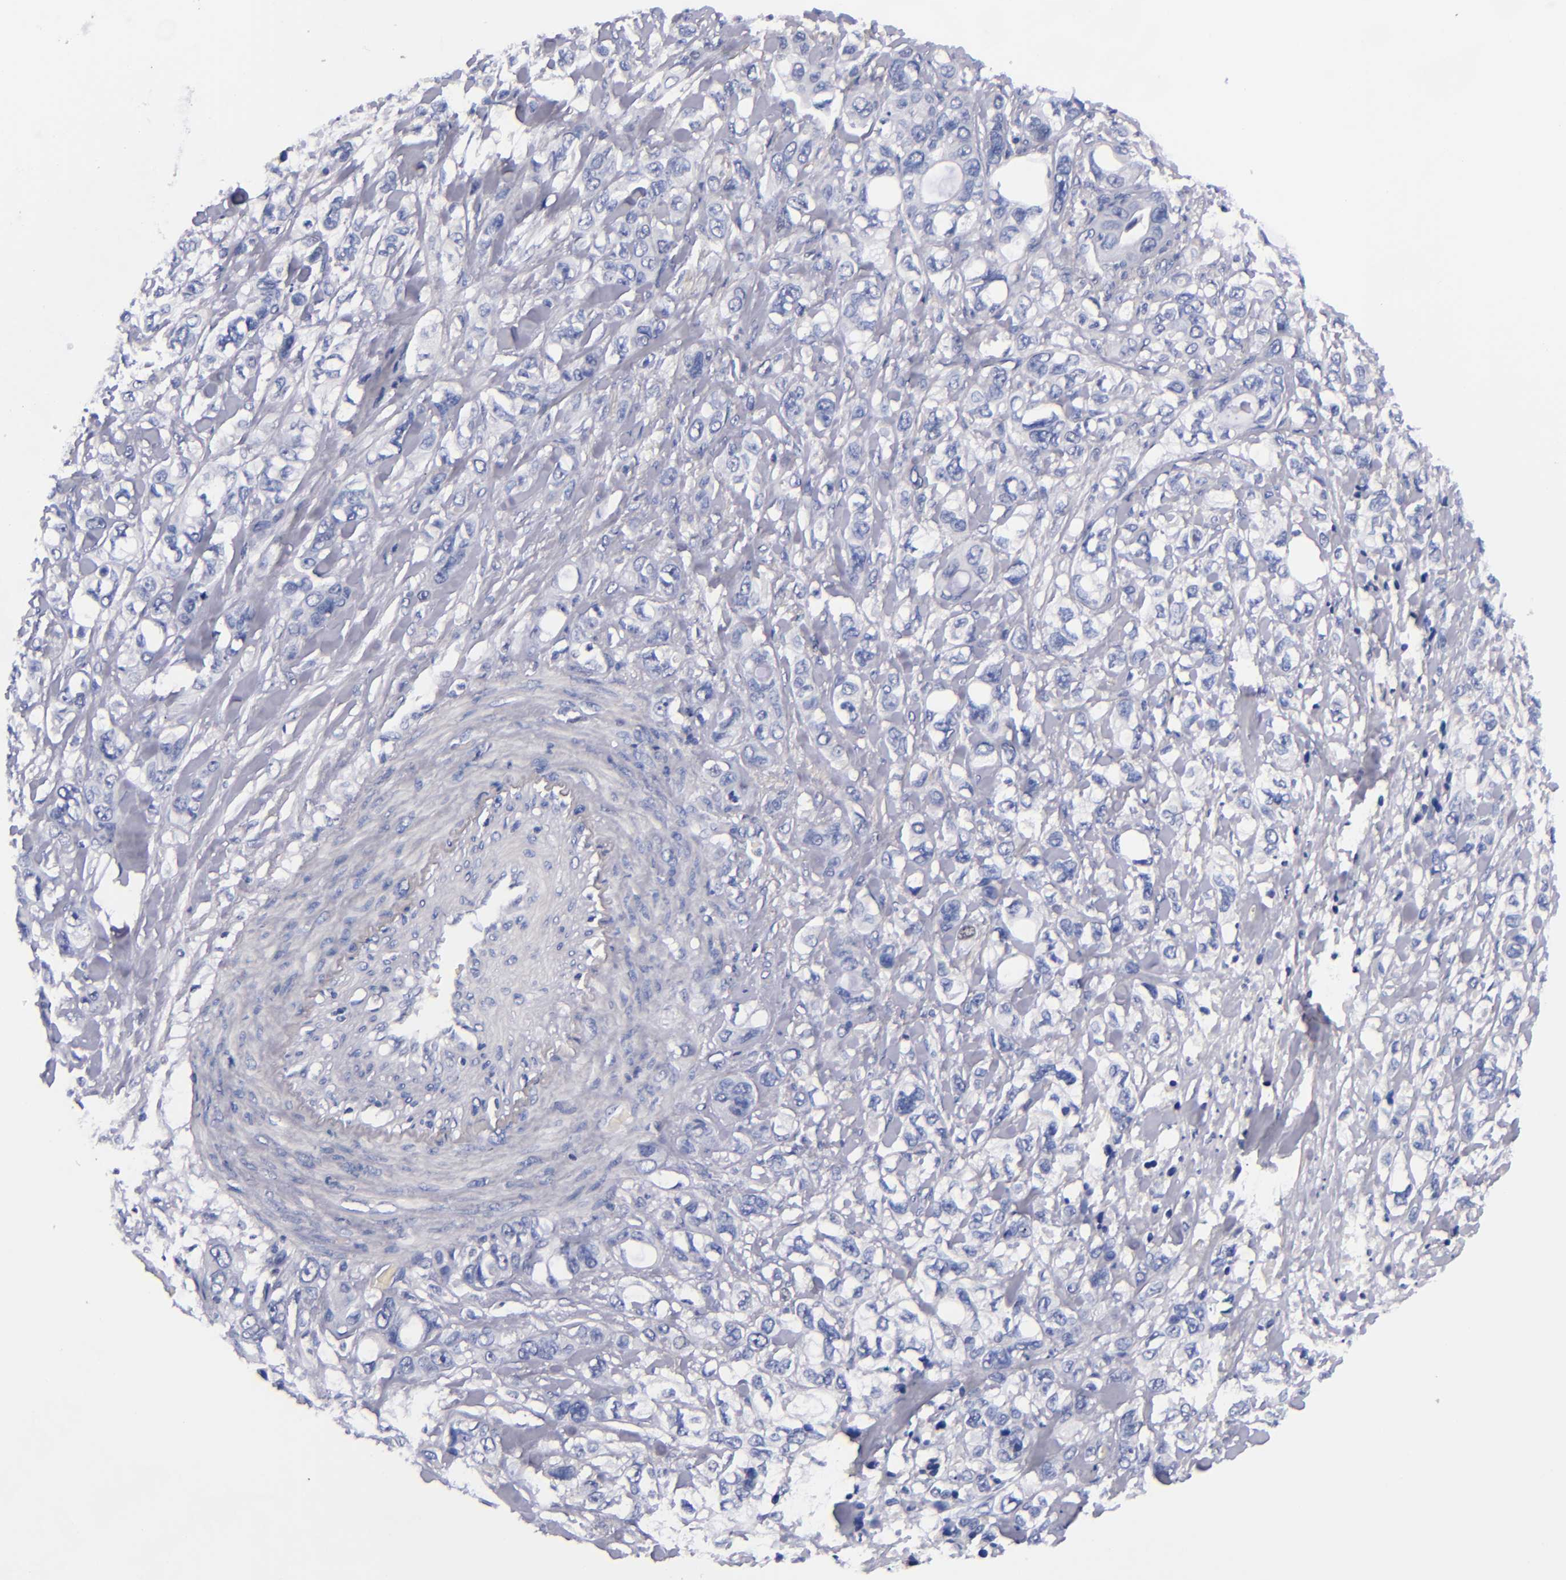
{"staining": {"intensity": "negative", "quantity": "none", "location": "none"}, "tissue": "stomach cancer", "cell_type": "Tumor cells", "image_type": "cancer", "snomed": [{"axis": "morphology", "description": "Adenocarcinoma, NOS"}, {"axis": "topography", "description": "Stomach, upper"}], "caption": "The IHC micrograph has no significant positivity in tumor cells of stomach cancer (adenocarcinoma) tissue. (DAB (3,3'-diaminobenzidine) immunohistochemistry visualized using brightfield microscopy, high magnification).", "gene": "MCM7", "patient": {"sex": "male", "age": 47}}